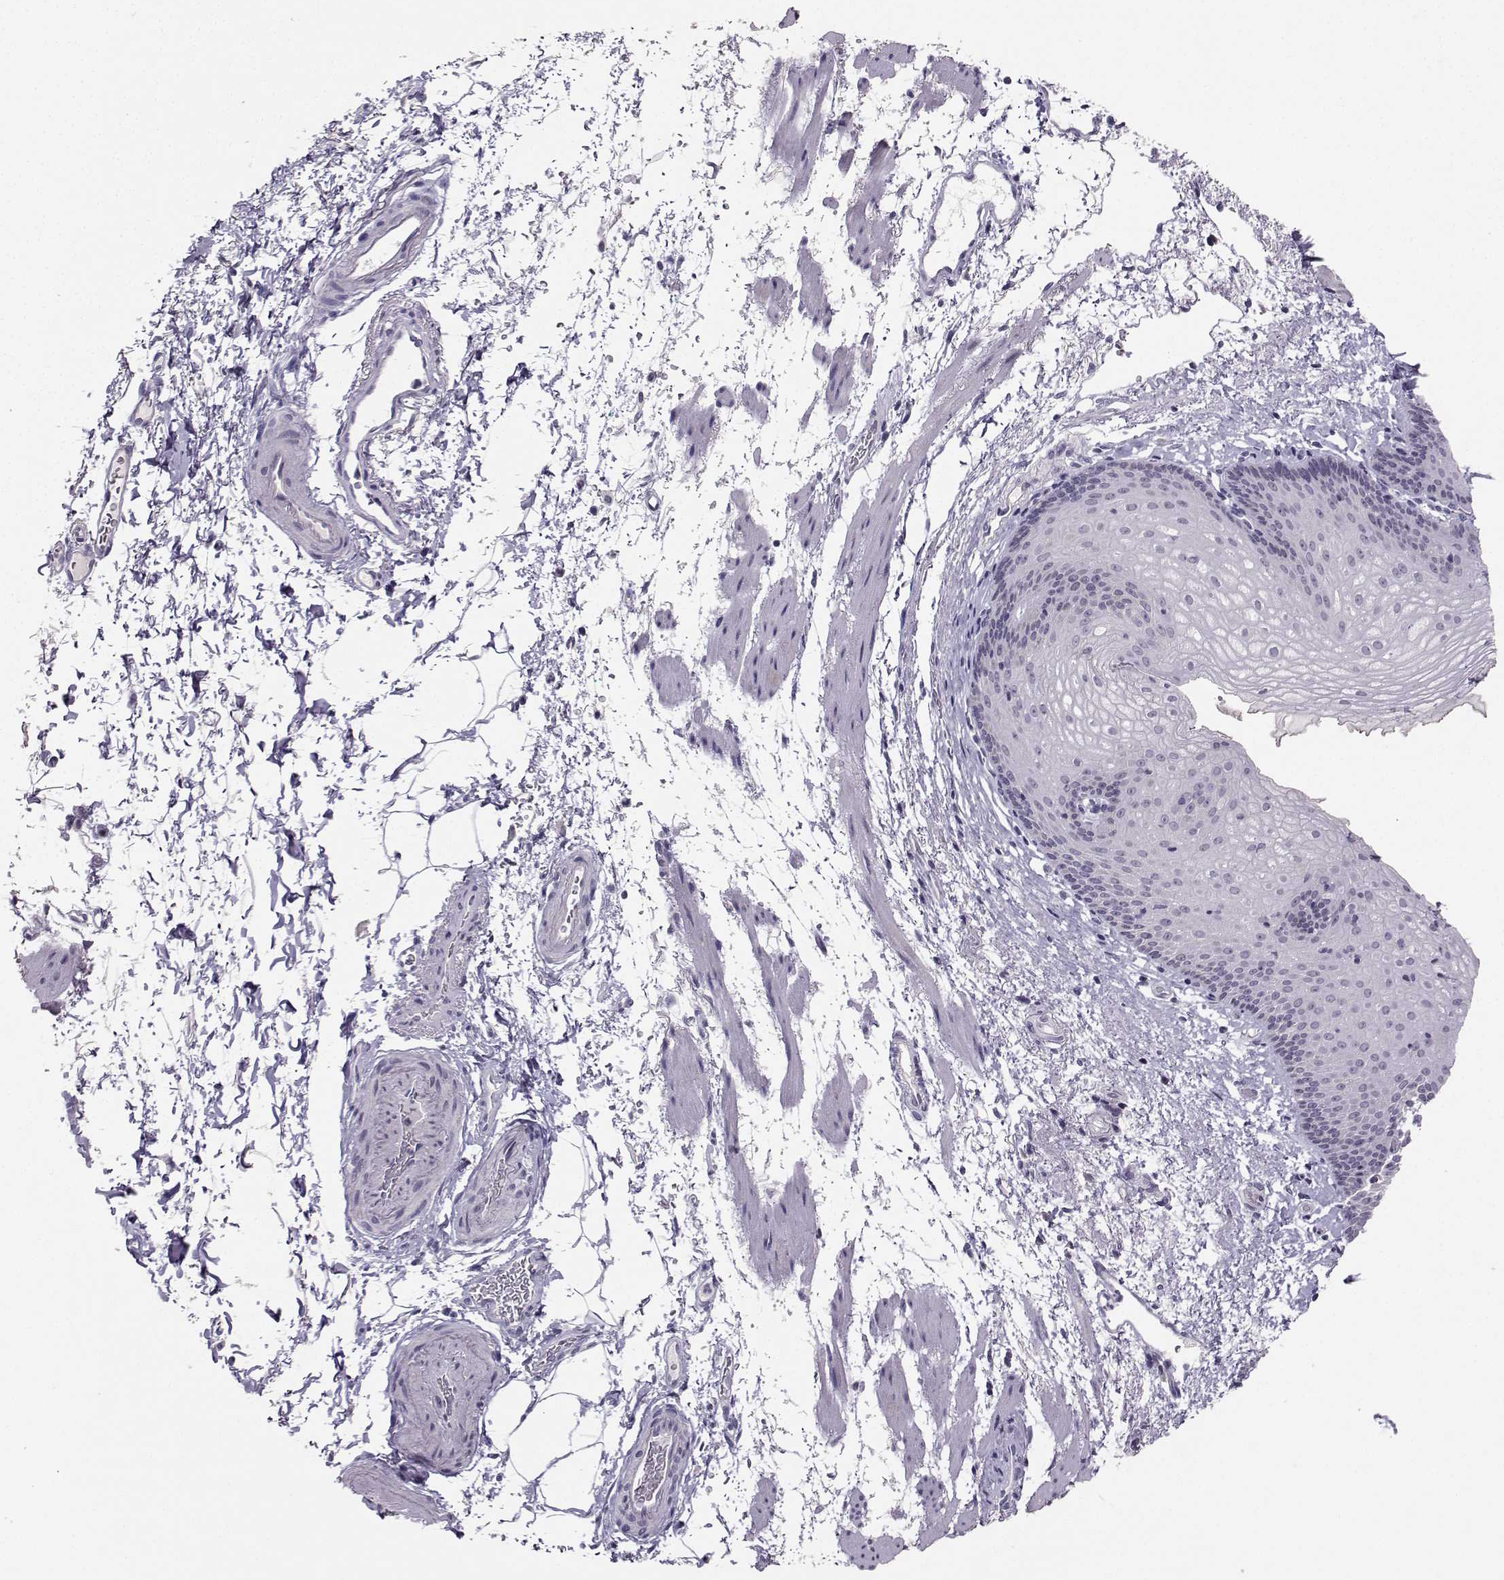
{"staining": {"intensity": "negative", "quantity": "none", "location": "none"}, "tissue": "esophagus", "cell_type": "Squamous epithelial cells", "image_type": "normal", "snomed": [{"axis": "morphology", "description": "Normal tissue, NOS"}, {"axis": "topography", "description": "Esophagus"}], "caption": "High power microscopy micrograph of an immunohistochemistry photomicrograph of normal esophagus, revealing no significant expression in squamous epithelial cells. (Brightfield microscopy of DAB immunohistochemistry (IHC) at high magnification).", "gene": "PKP2", "patient": {"sex": "female", "age": 64}}